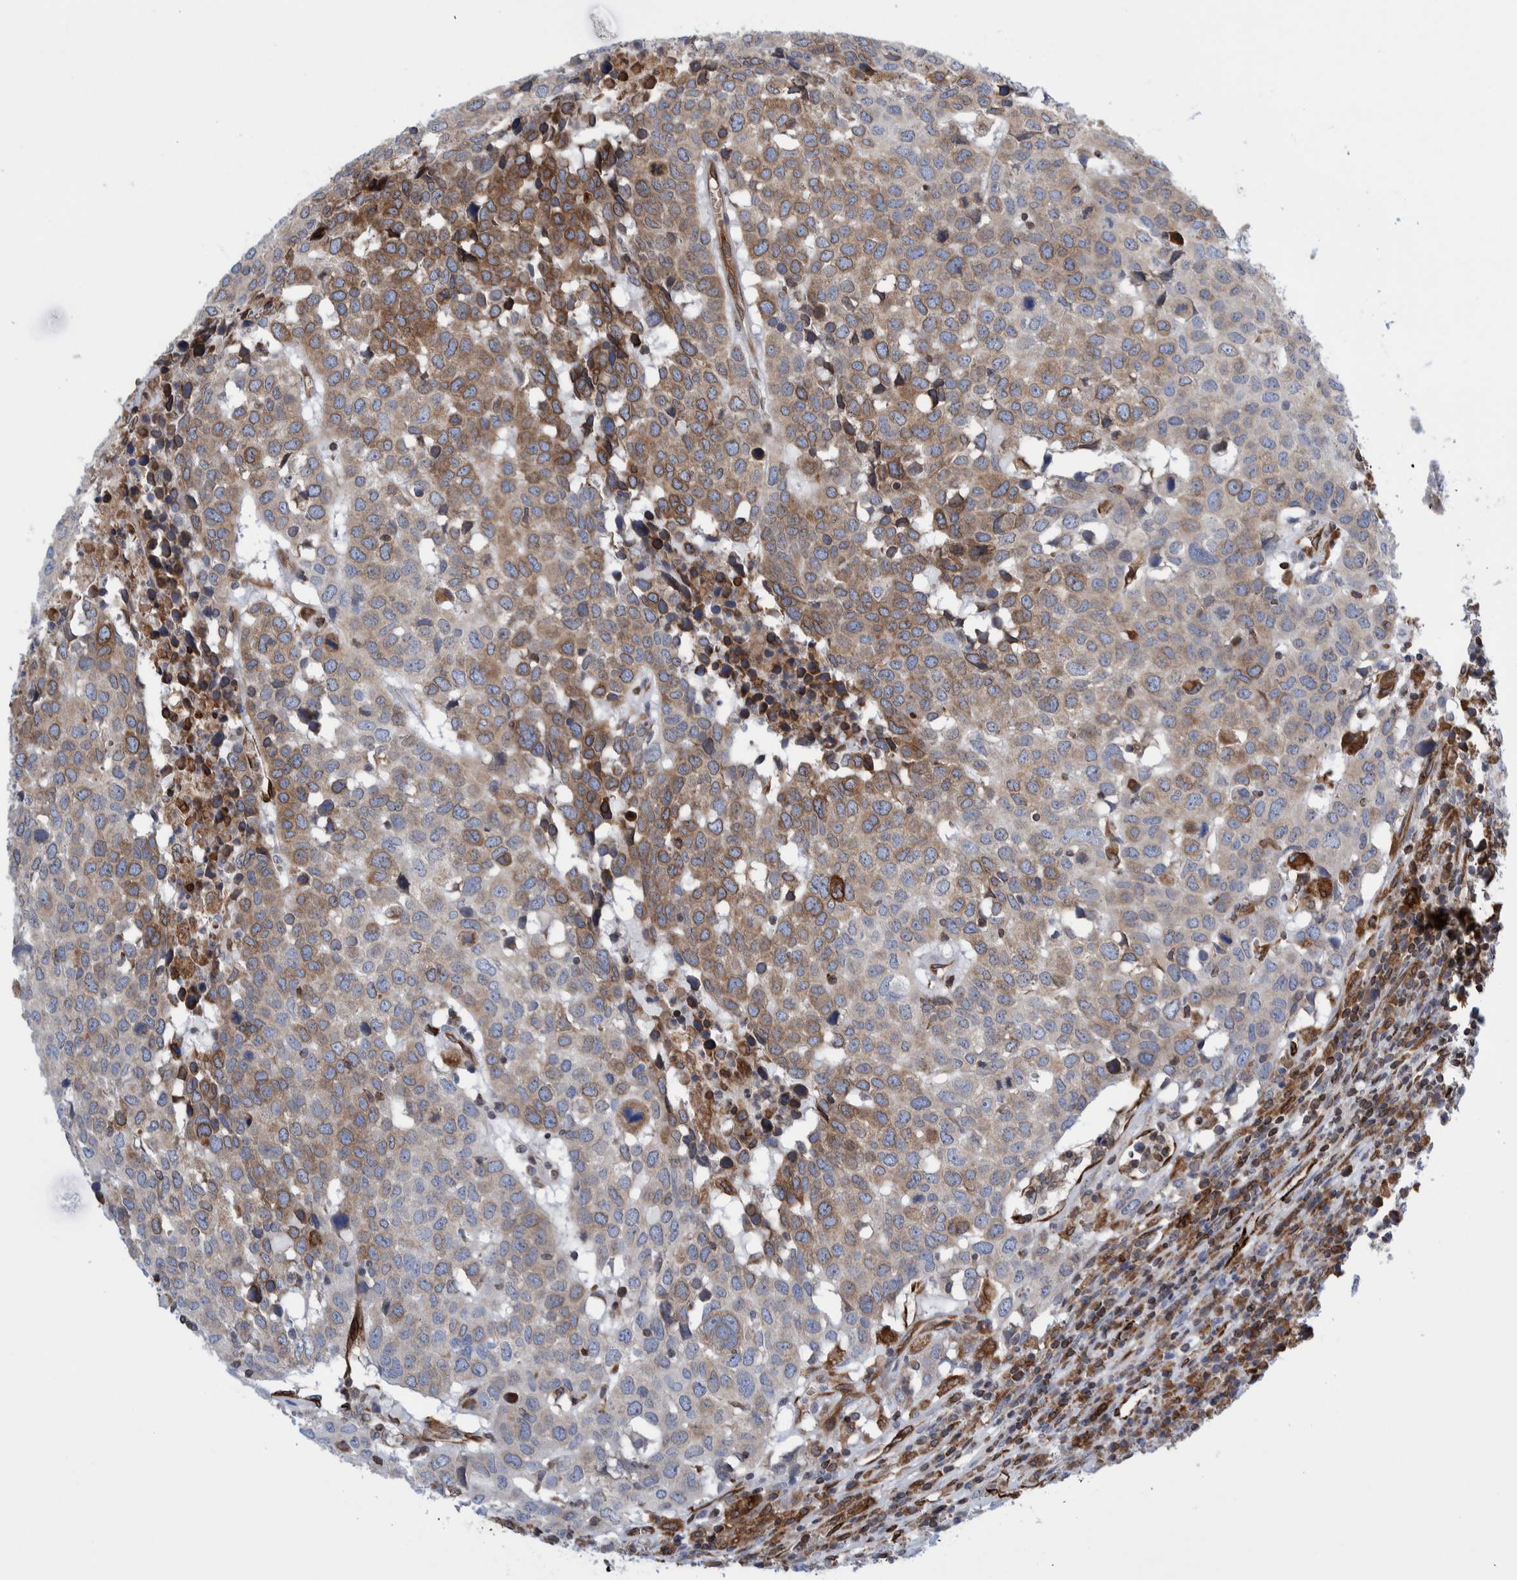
{"staining": {"intensity": "moderate", "quantity": ">75%", "location": "cytoplasmic/membranous"}, "tissue": "head and neck cancer", "cell_type": "Tumor cells", "image_type": "cancer", "snomed": [{"axis": "morphology", "description": "Squamous cell carcinoma, NOS"}, {"axis": "topography", "description": "Head-Neck"}], "caption": "Head and neck squamous cell carcinoma stained for a protein shows moderate cytoplasmic/membranous positivity in tumor cells.", "gene": "THEM6", "patient": {"sex": "male", "age": 66}}